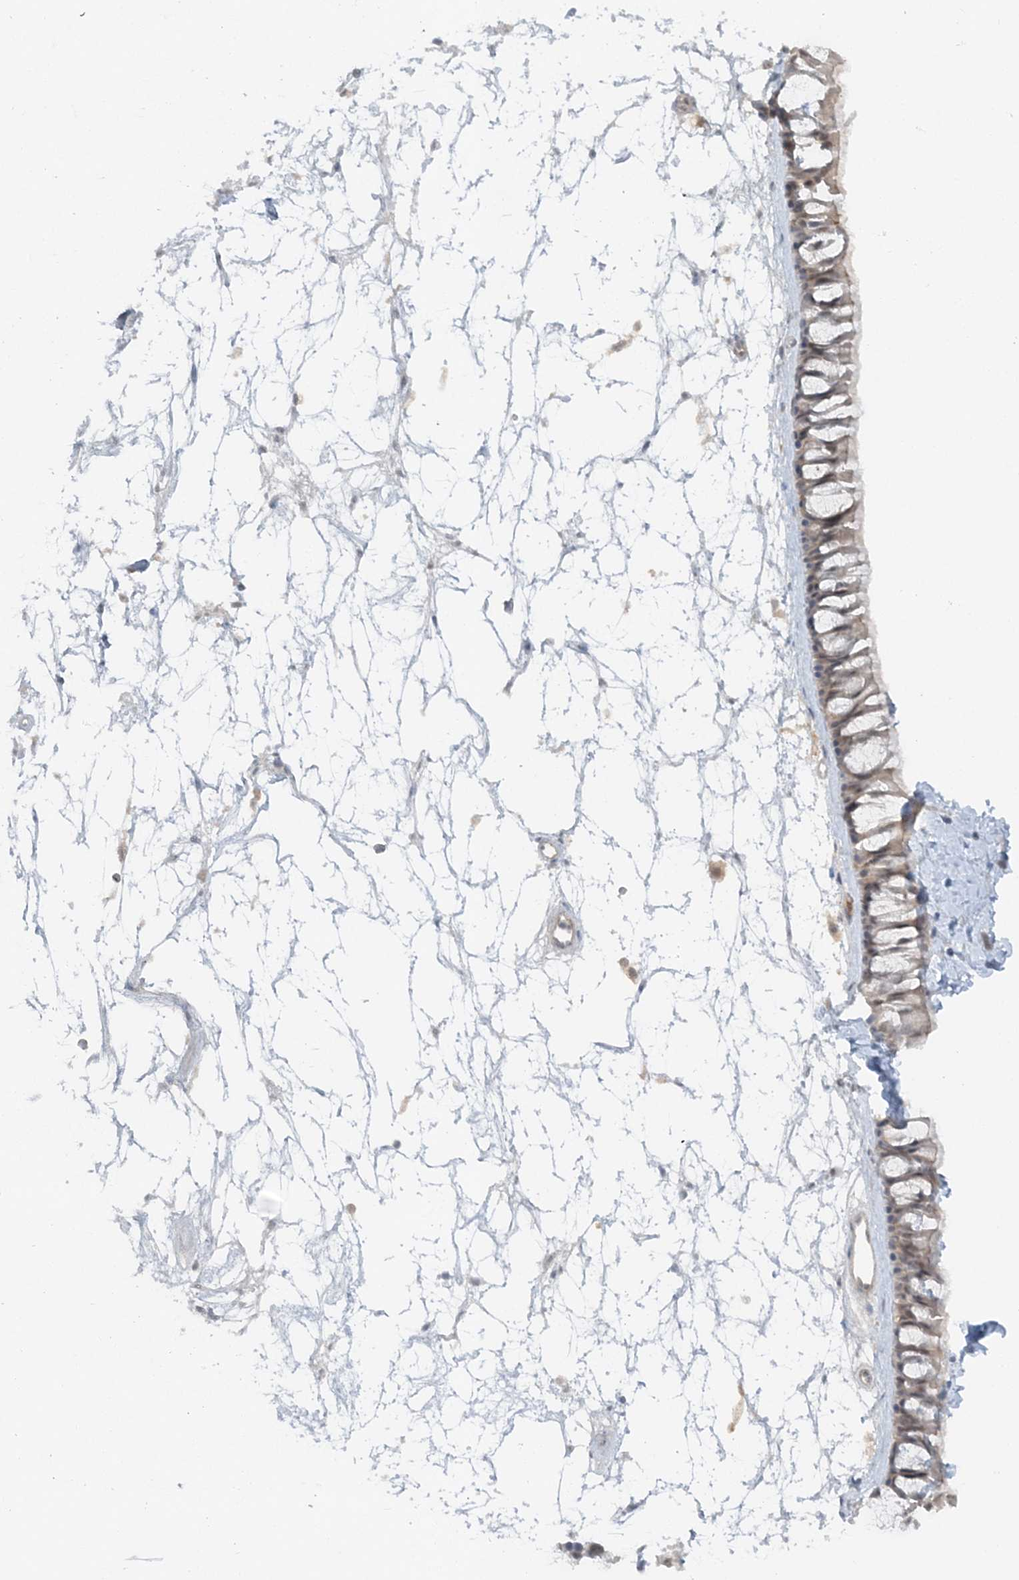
{"staining": {"intensity": "weak", "quantity": "<25%", "location": "cytoplasmic/membranous"}, "tissue": "nasopharynx", "cell_type": "Respiratory epithelial cells", "image_type": "normal", "snomed": [{"axis": "morphology", "description": "Normal tissue, NOS"}, {"axis": "topography", "description": "Nasopharynx"}], "caption": "A histopathology image of human nasopharynx is negative for staining in respiratory epithelial cells.", "gene": "ATP11A", "patient": {"sex": "male", "age": 64}}